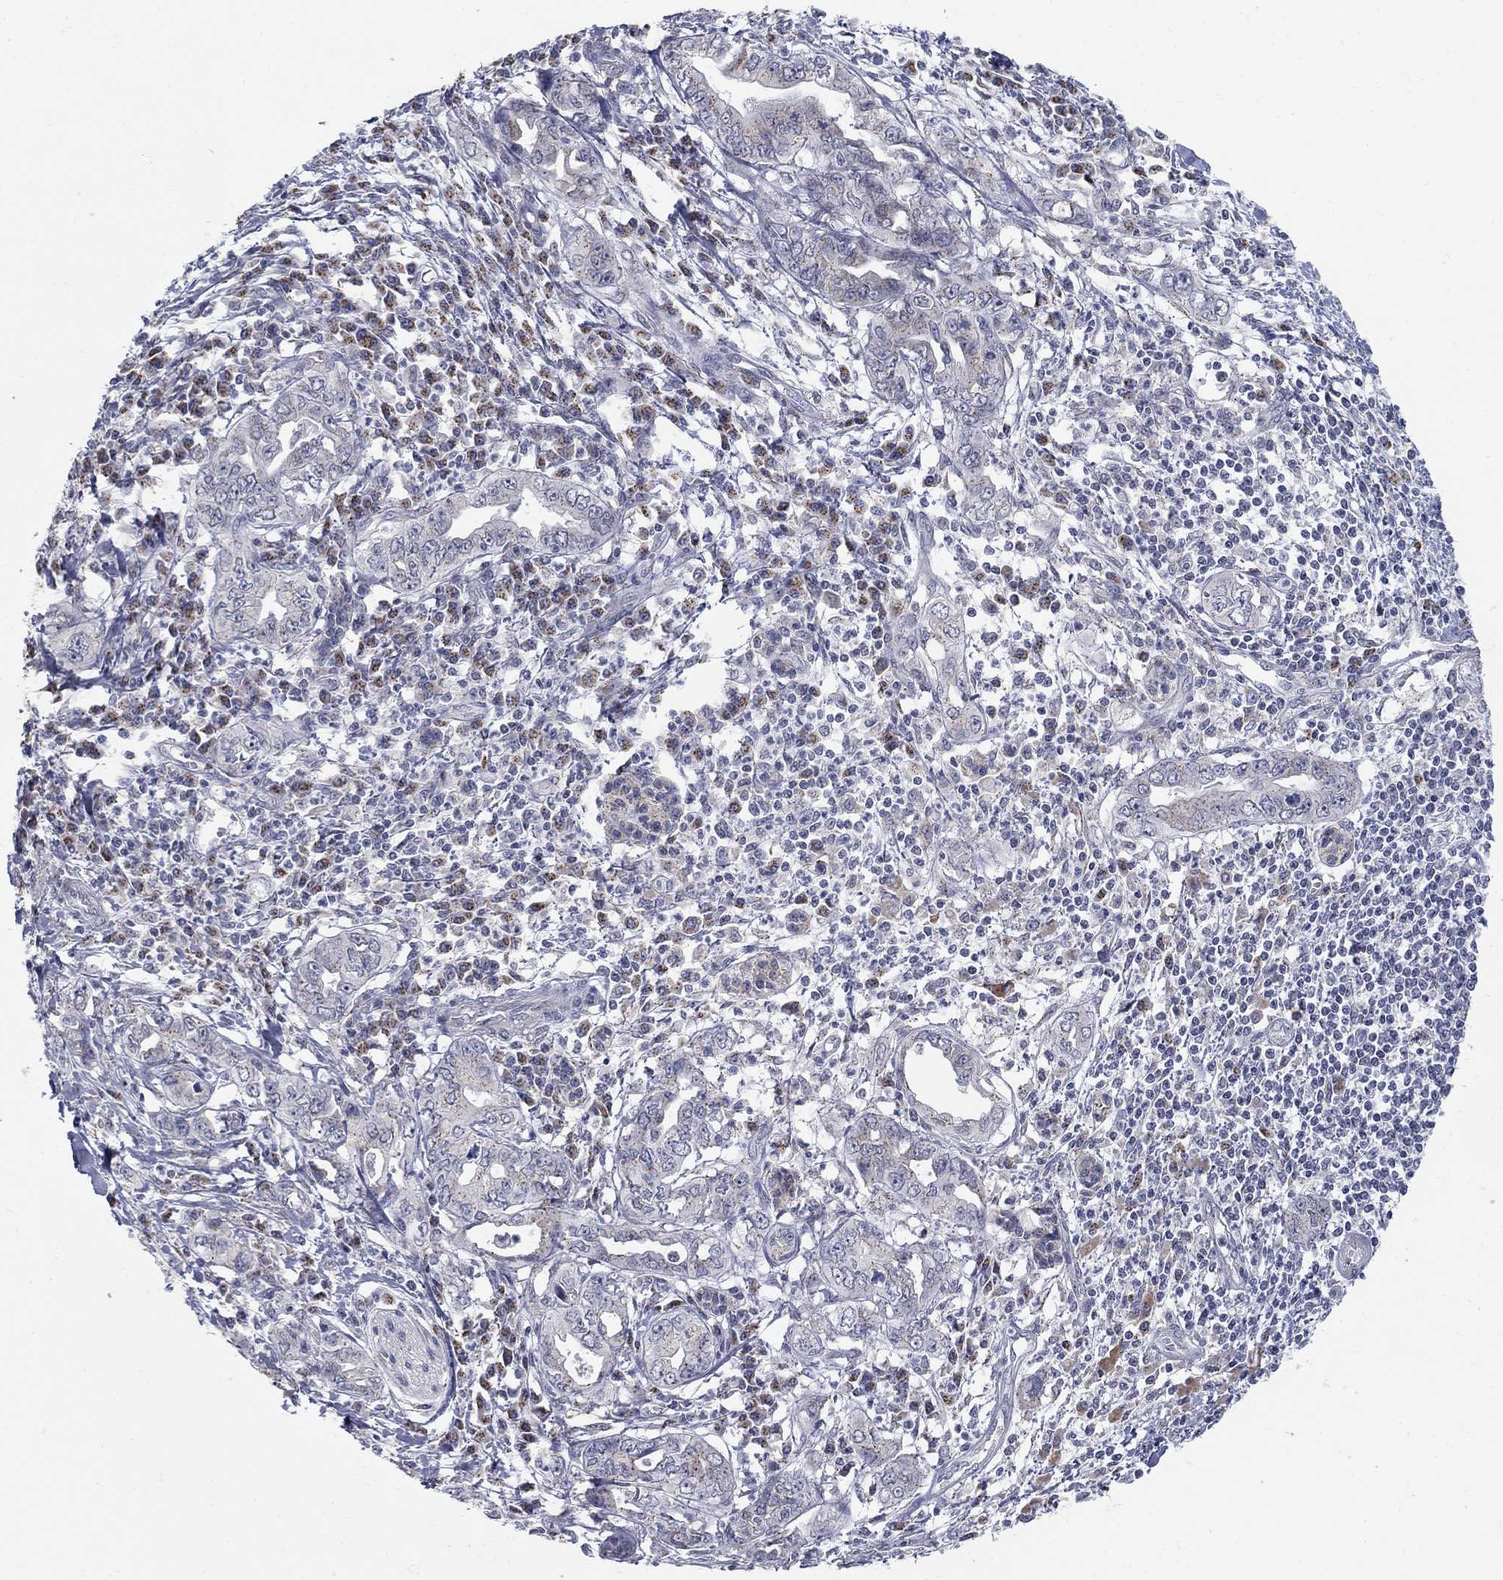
{"staining": {"intensity": "moderate", "quantity": "<25%", "location": "cytoplasmic/membranous"}, "tissue": "pancreatic cancer", "cell_type": "Tumor cells", "image_type": "cancer", "snomed": [{"axis": "morphology", "description": "Adenocarcinoma, NOS"}, {"axis": "topography", "description": "Pancreas"}], "caption": "IHC (DAB) staining of pancreatic cancer demonstrates moderate cytoplasmic/membranous protein staining in approximately <25% of tumor cells.", "gene": "PANK3", "patient": {"sex": "male", "age": 68}}